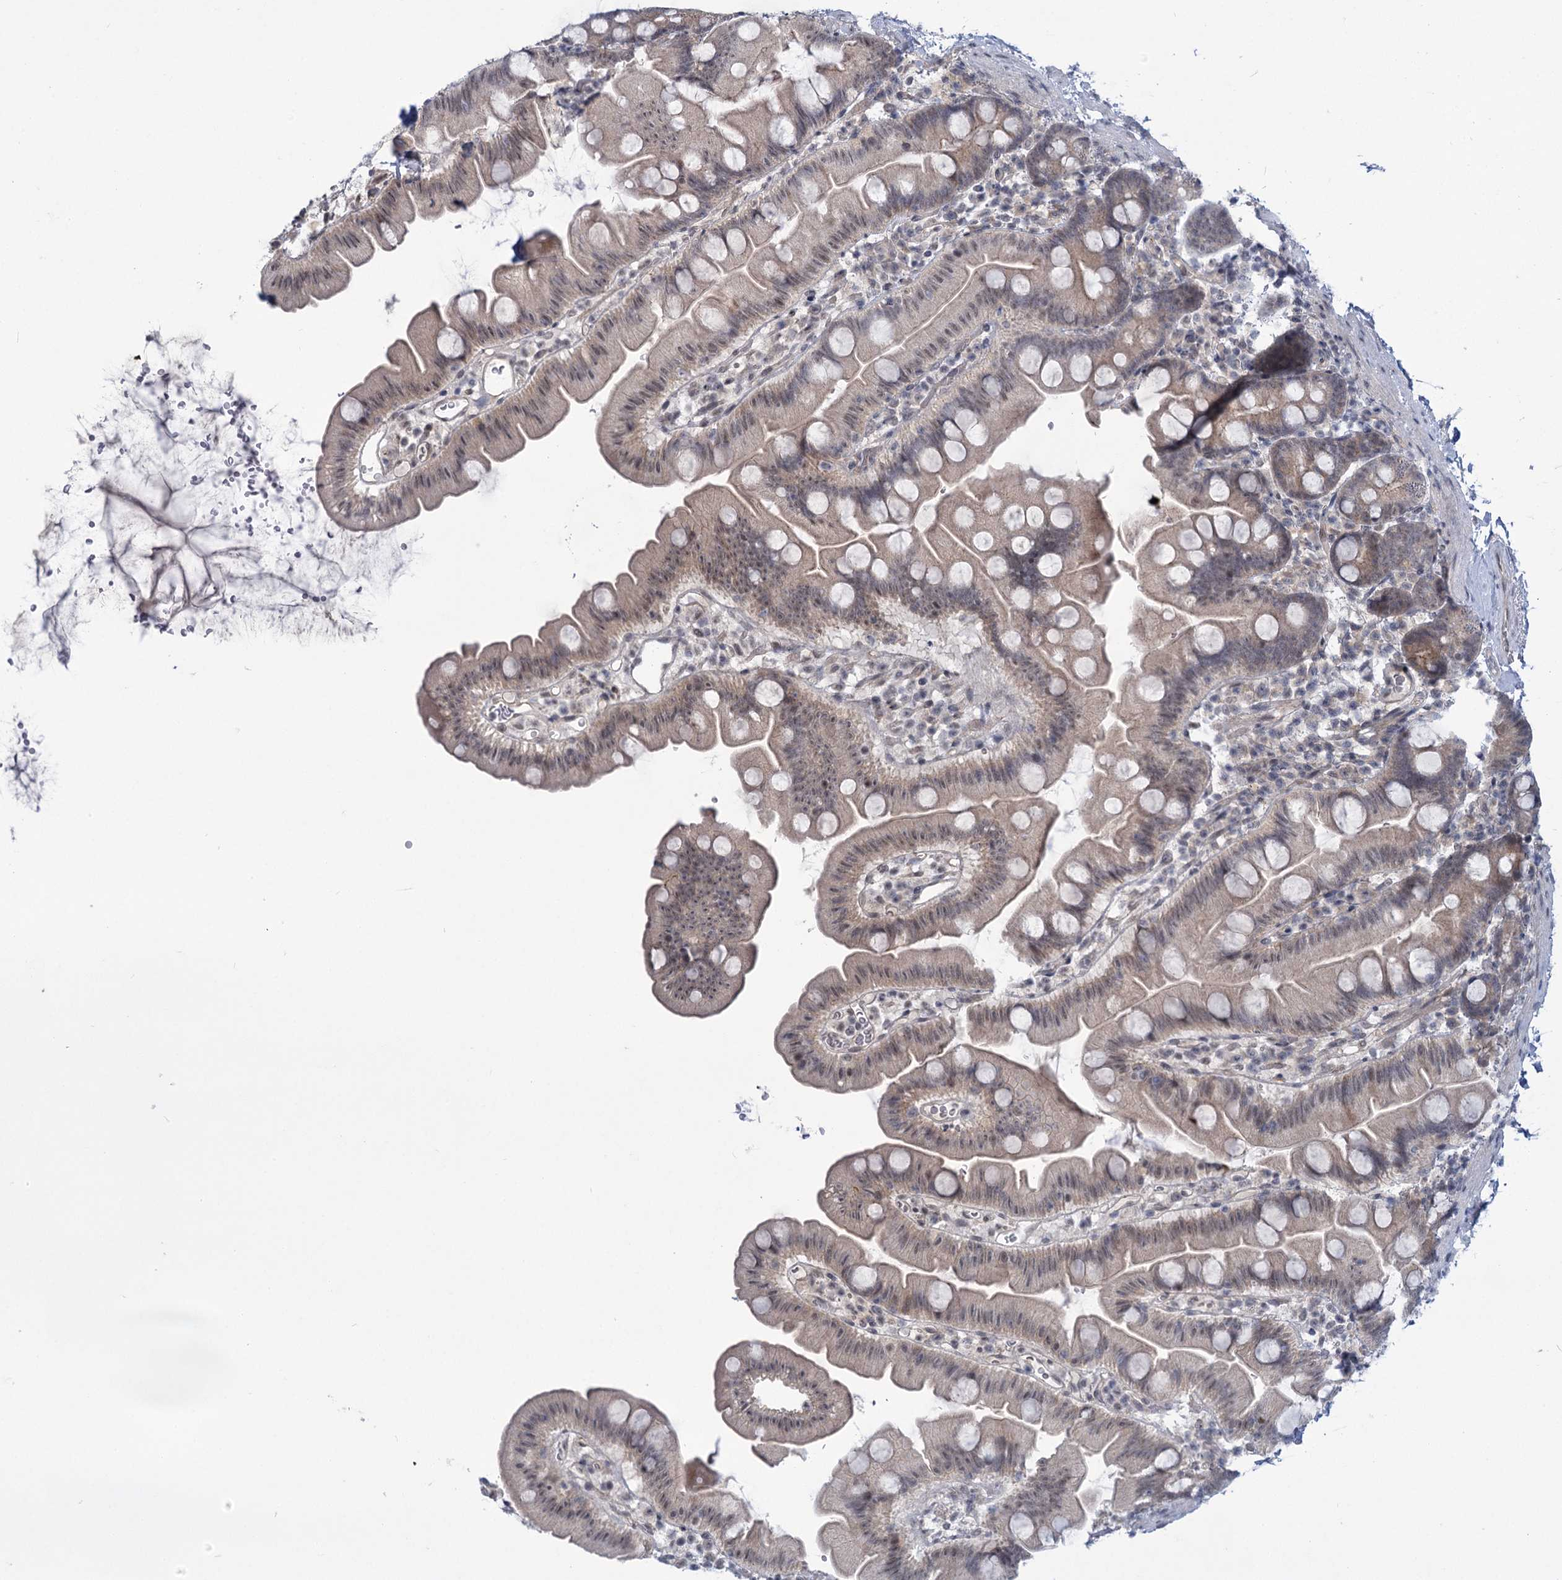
{"staining": {"intensity": "weak", "quantity": "25%-75%", "location": "cytoplasmic/membranous,nuclear"}, "tissue": "small intestine", "cell_type": "Glandular cells", "image_type": "normal", "snomed": [{"axis": "morphology", "description": "Normal tissue, NOS"}, {"axis": "topography", "description": "Small intestine"}], "caption": "Immunohistochemical staining of benign small intestine displays weak cytoplasmic/membranous,nuclear protein positivity in approximately 25%-75% of glandular cells.", "gene": "MBLAC2", "patient": {"sex": "female", "age": 68}}